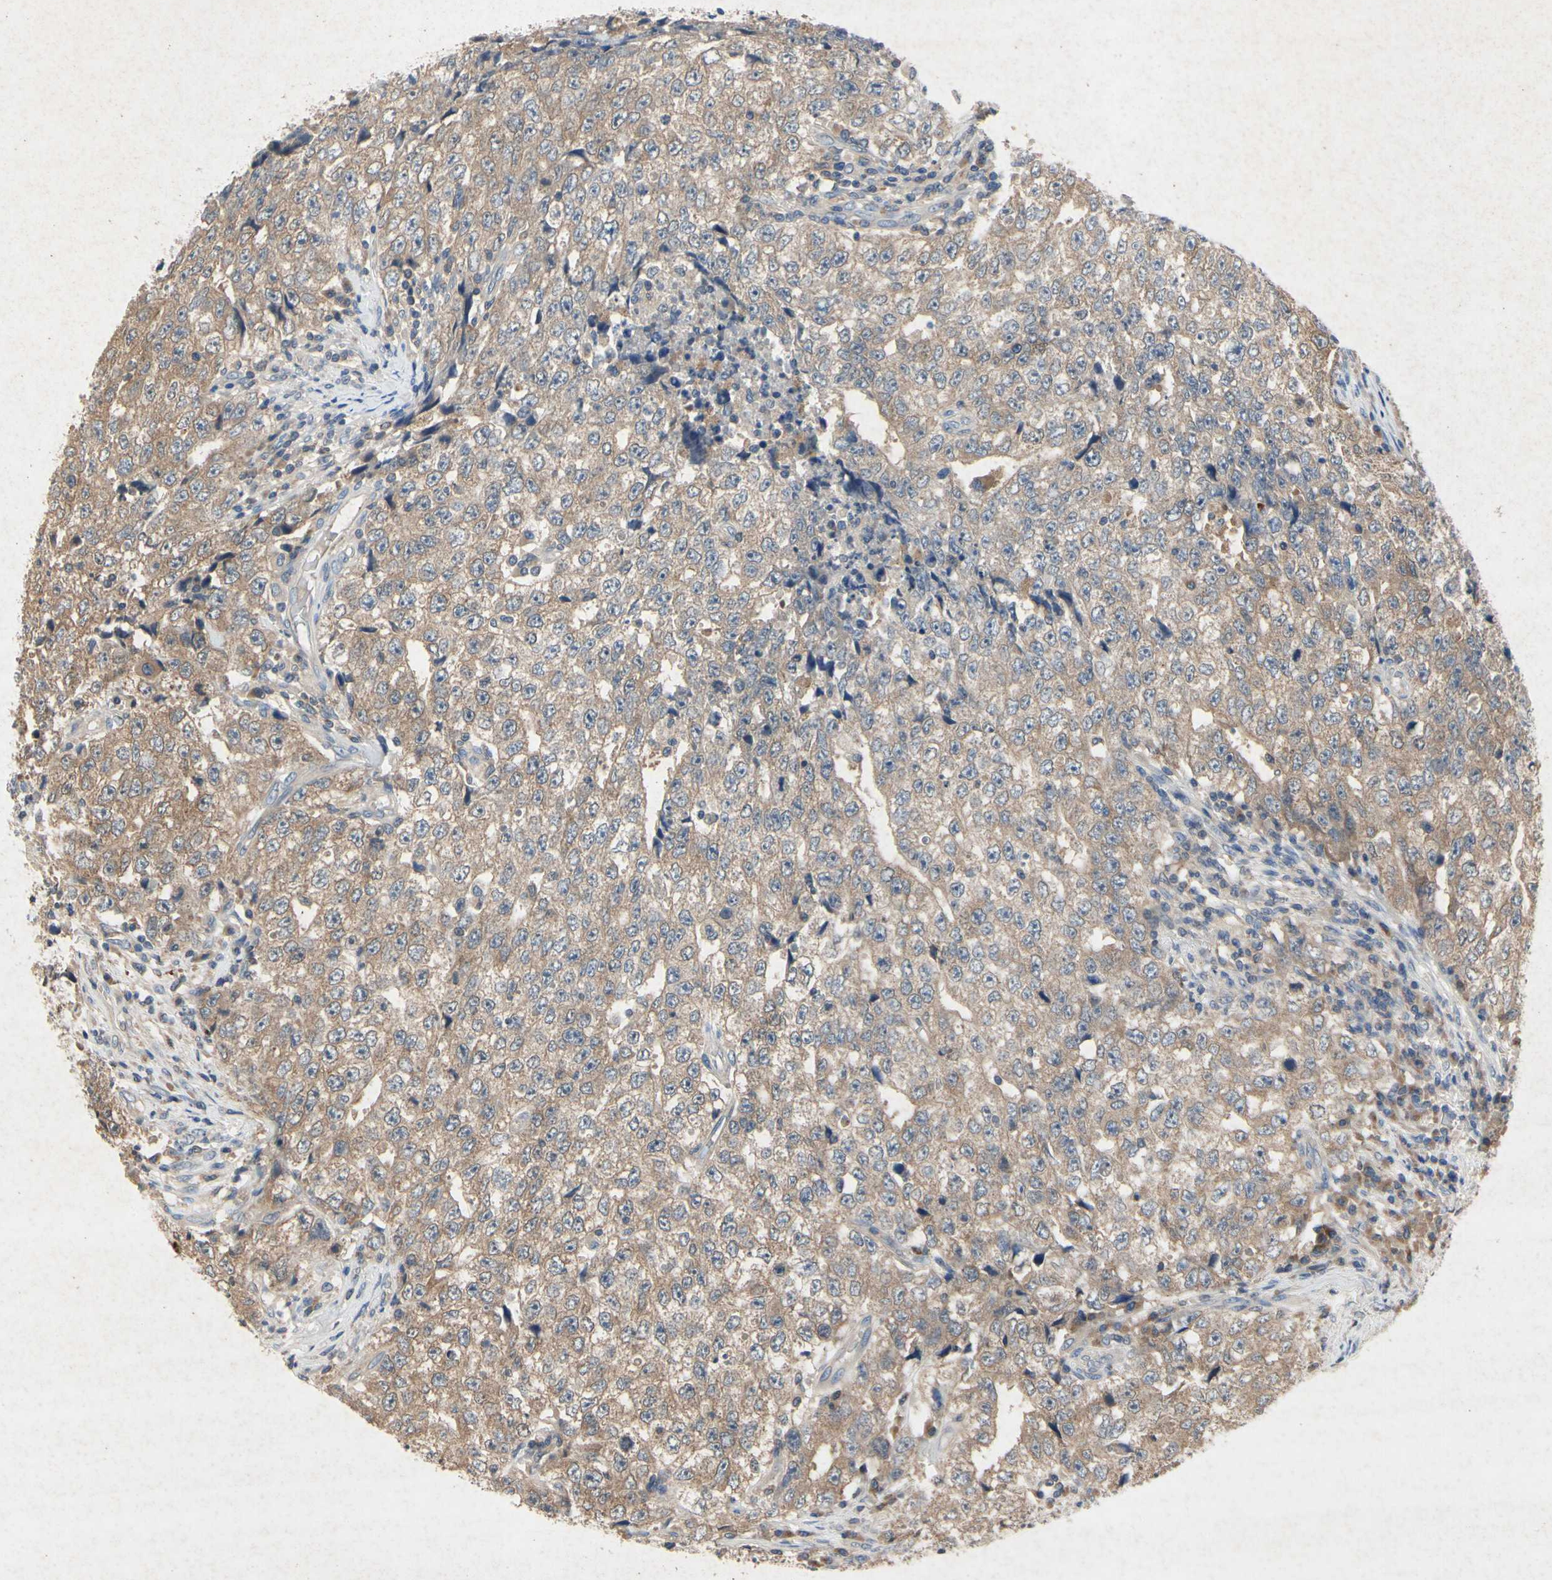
{"staining": {"intensity": "moderate", "quantity": ">75%", "location": "cytoplasmic/membranous"}, "tissue": "testis cancer", "cell_type": "Tumor cells", "image_type": "cancer", "snomed": [{"axis": "morphology", "description": "Necrosis, NOS"}, {"axis": "morphology", "description": "Carcinoma, Embryonal, NOS"}, {"axis": "topography", "description": "Testis"}], "caption": "Human embryonal carcinoma (testis) stained for a protein (brown) exhibits moderate cytoplasmic/membranous positive positivity in about >75% of tumor cells.", "gene": "RPS6KA1", "patient": {"sex": "male", "age": 19}}